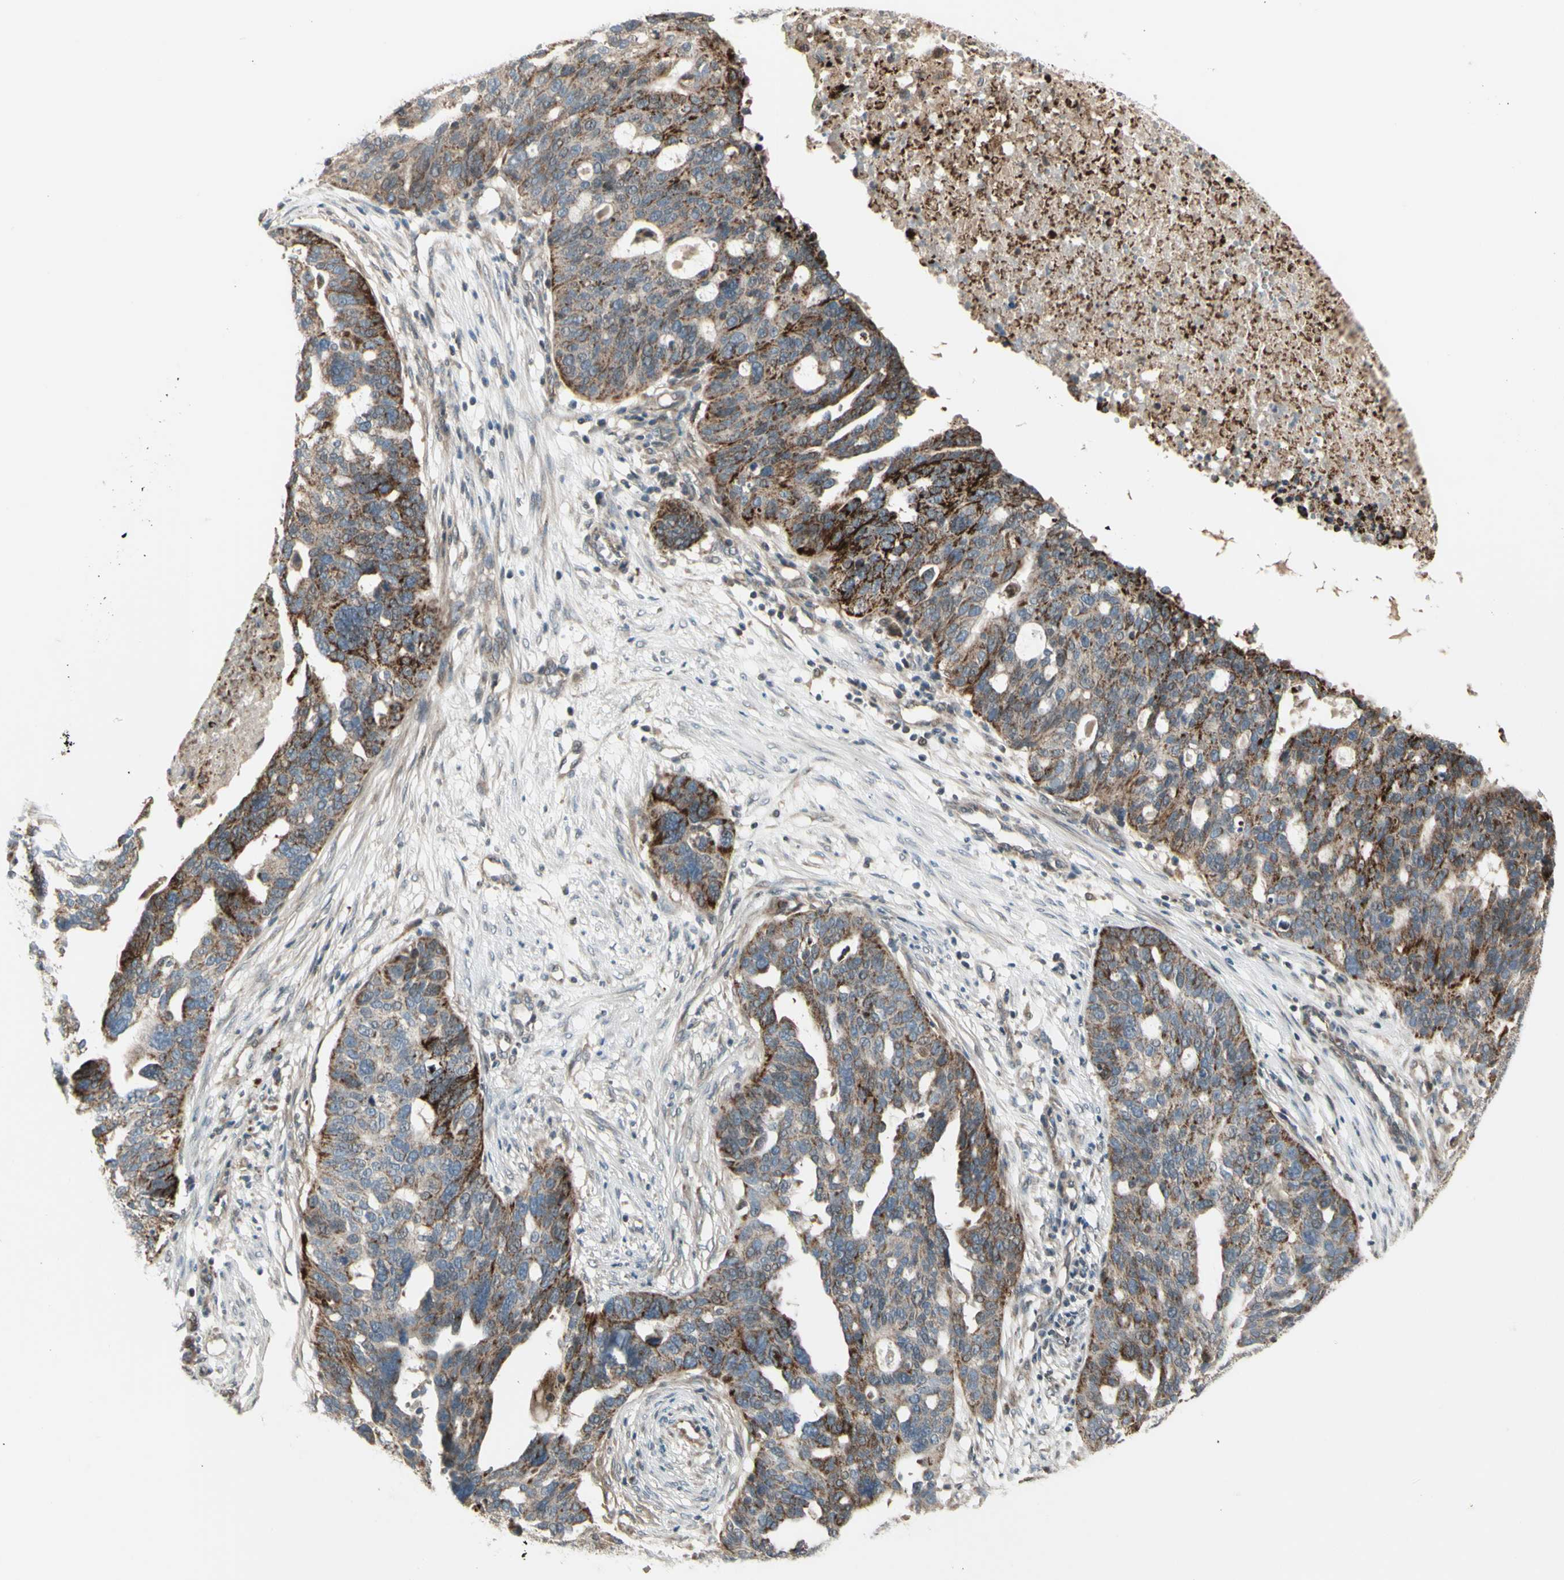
{"staining": {"intensity": "moderate", "quantity": ">75%", "location": "cytoplasmic/membranous"}, "tissue": "ovarian cancer", "cell_type": "Tumor cells", "image_type": "cancer", "snomed": [{"axis": "morphology", "description": "Cystadenocarcinoma, serous, NOS"}, {"axis": "topography", "description": "Ovary"}], "caption": "Moderate cytoplasmic/membranous expression for a protein is present in approximately >75% of tumor cells of ovarian cancer (serous cystadenocarcinoma) using immunohistochemistry.", "gene": "OSTM1", "patient": {"sex": "female", "age": 59}}